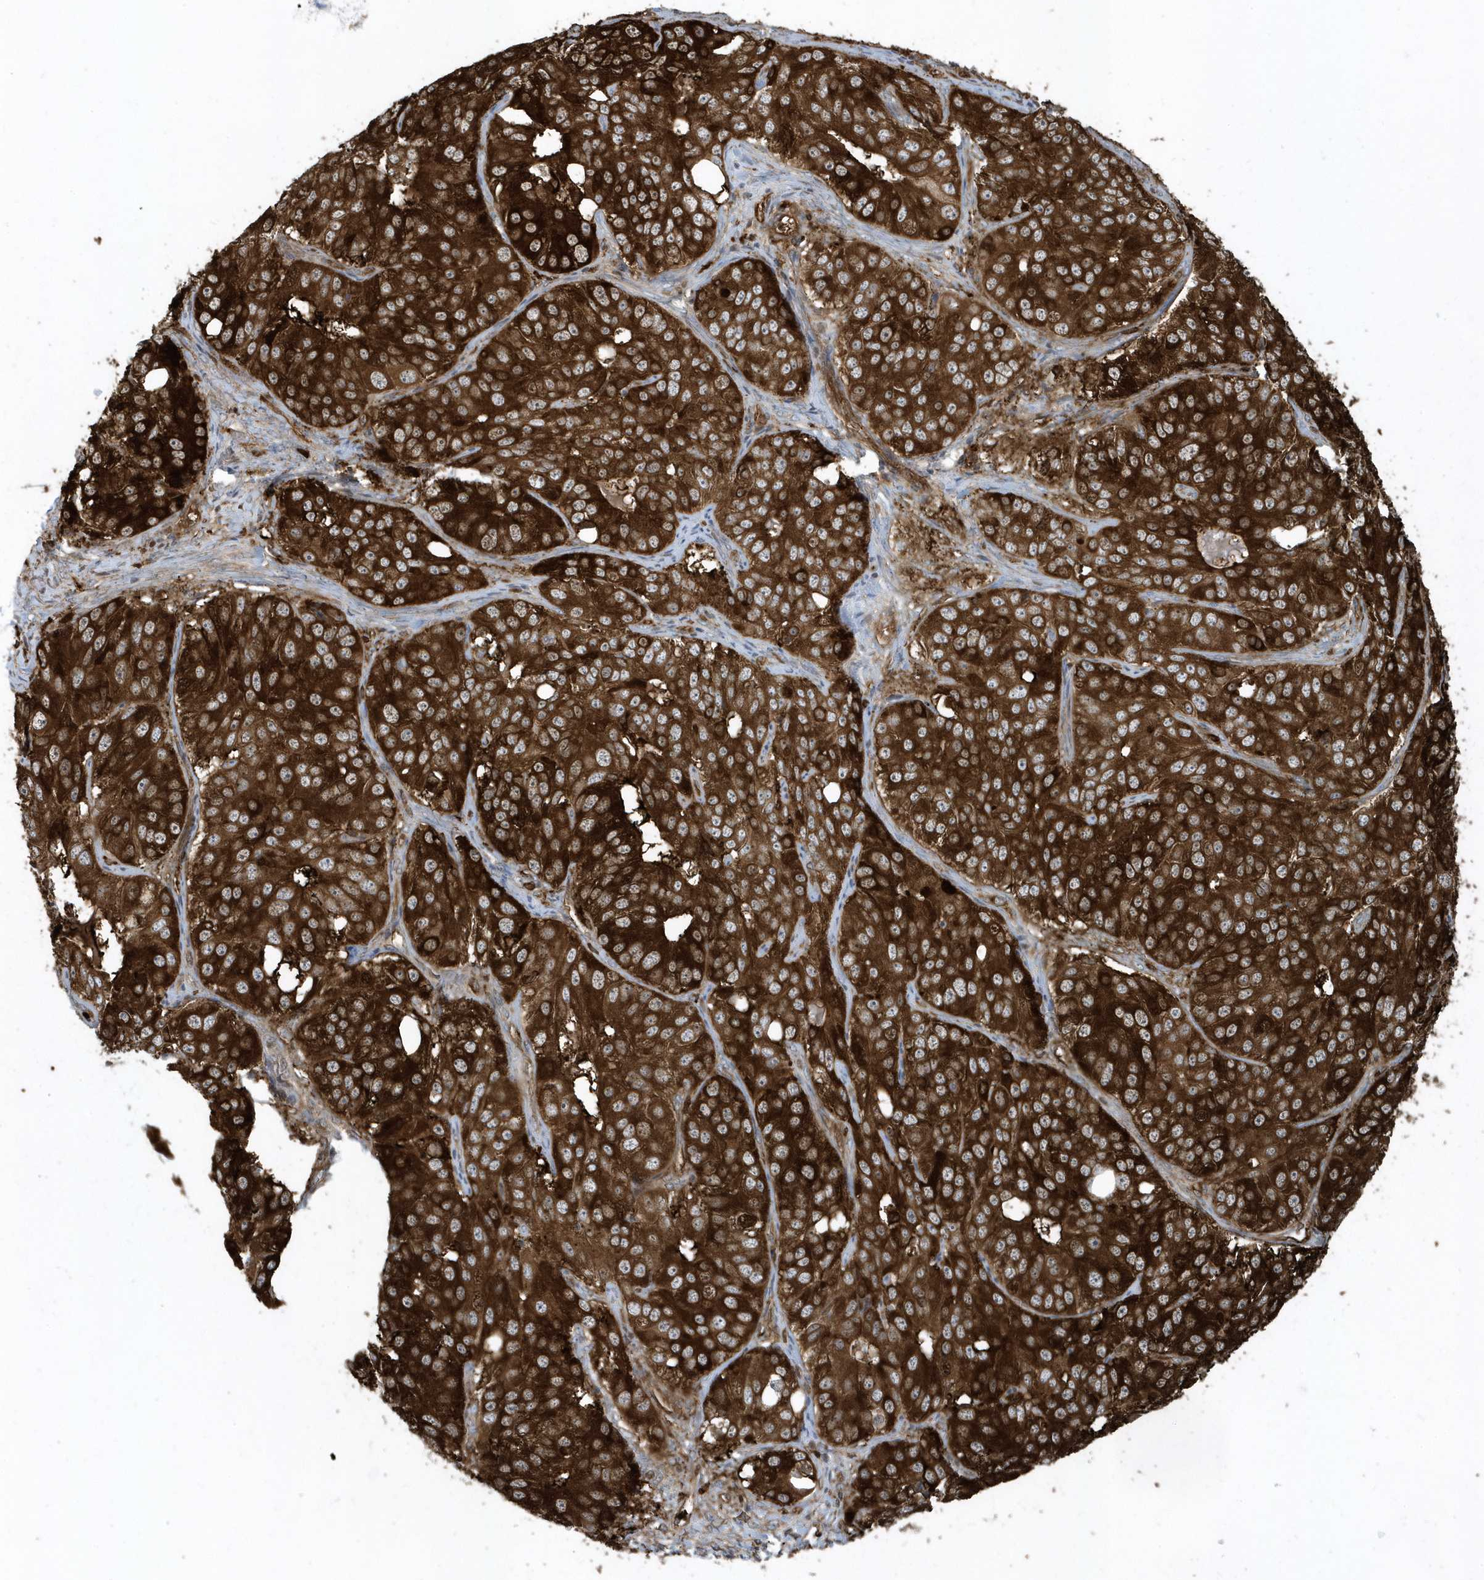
{"staining": {"intensity": "strong", "quantity": ">75%", "location": "cytoplasmic/membranous"}, "tissue": "ovarian cancer", "cell_type": "Tumor cells", "image_type": "cancer", "snomed": [{"axis": "morphology", "description": "Carcinoma, endometroid"}, {"axis": "topography", "description": "Ovary"}], "caption": "There is high levels of strong cytoplasmic/membranous positivity in tumor cells of ovarian cancer (endometroid carcinoma), as demonstrated by immunohistochemical staining (brown color).", "gene": "CLCN6", "patient": {"sex": "female", "age": 51}}